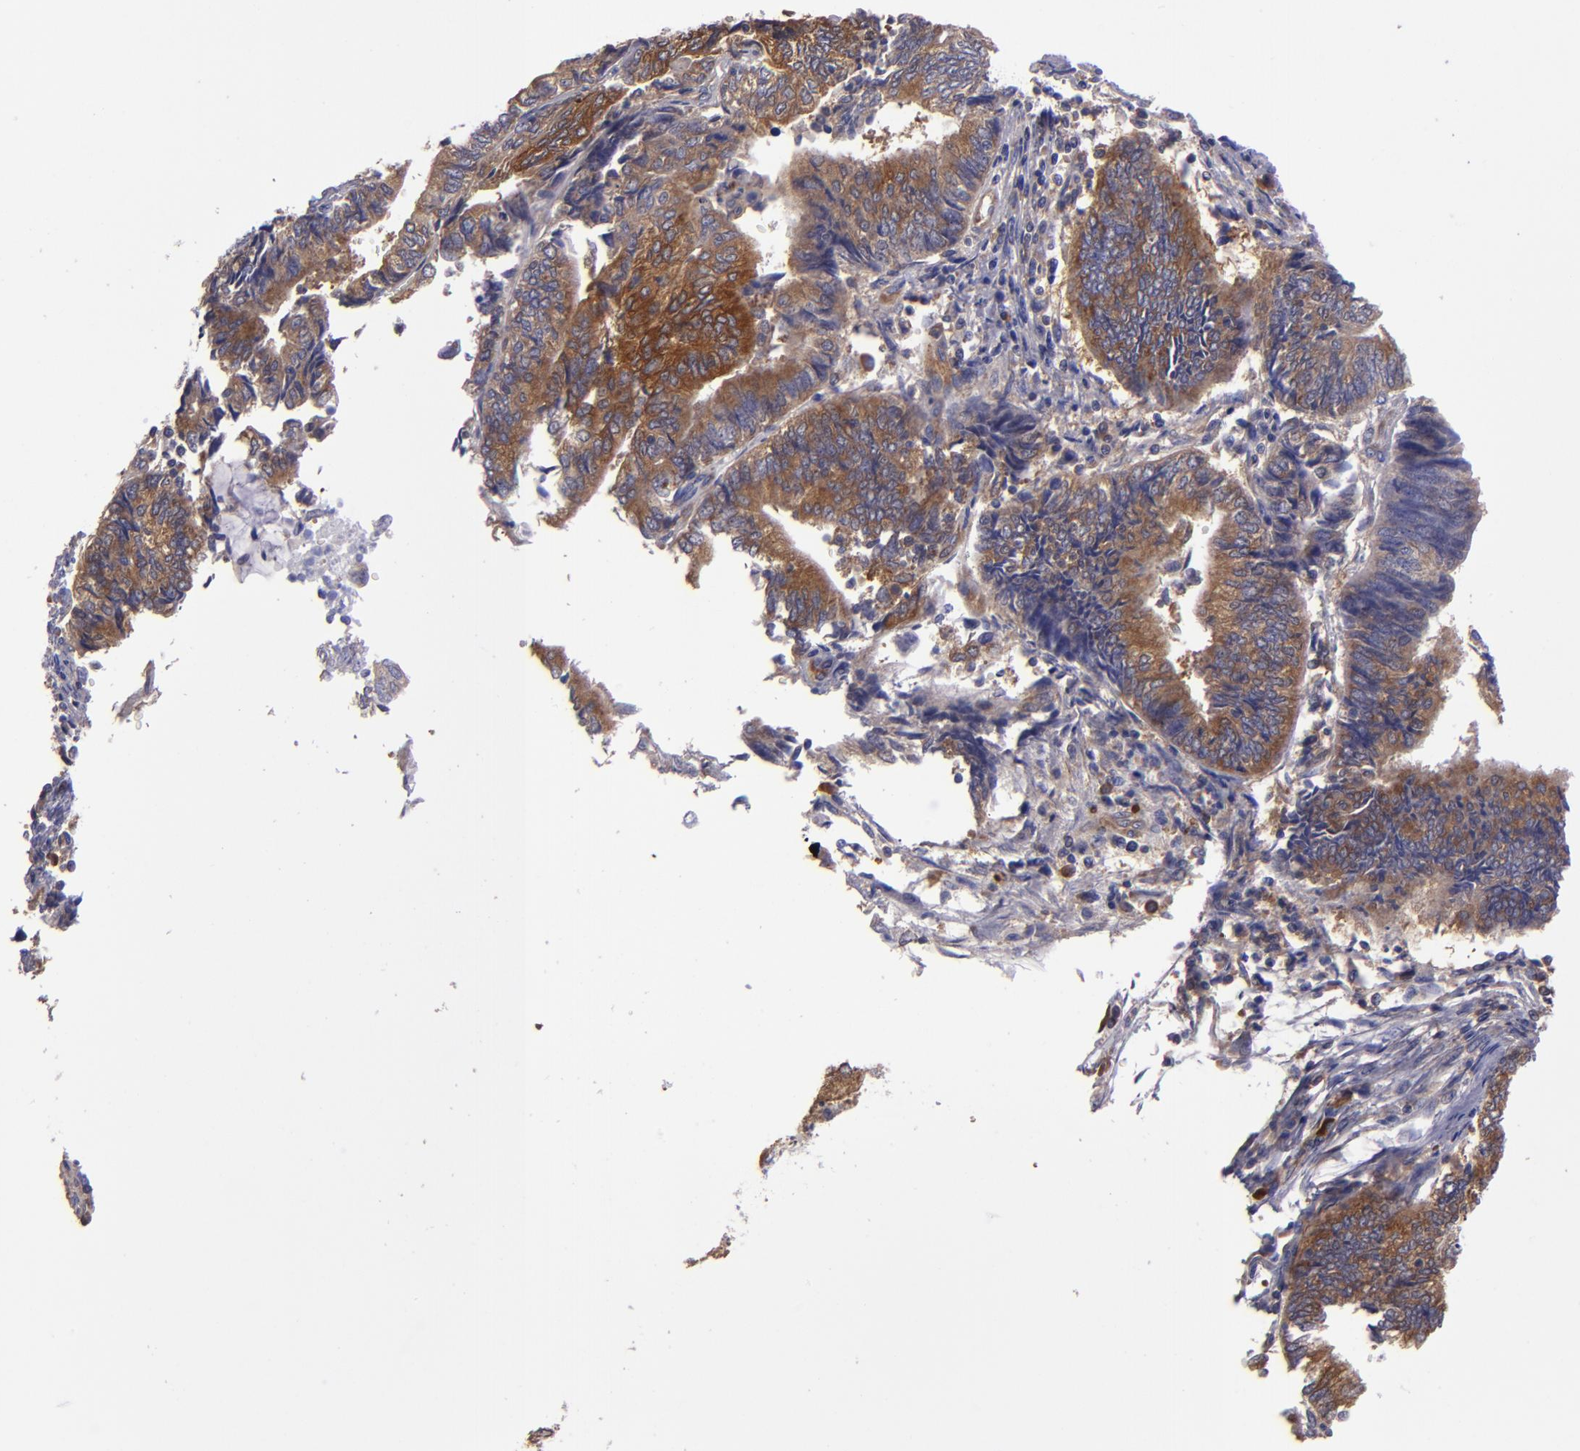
{"staining": {"intensity": "moderate", "quantity": ">75%", "location": "cytoplasmic/membranous"}, "tissue": "endometrial cancer", "cell_type": "Tumor cells", "image_type": "cancer", "snomed": [{"axis": "morphology", "description": "Adenocarcinoma, NOS"}, {"axis": "topography", "description": "Uterus"}, {"axis": "topography", "description": "Endometrium"}], "caption": "Immunohistochemistry (IHC) micrograph of human adenocarcinoma (endometrial) stained for a protein (brown), which displays medium levels of moderate cytoplasmic/membranous staining in approximately >75% of tumor cells.", "gene": "CARS1", "patient": {"sex": "female", "age": 70}}